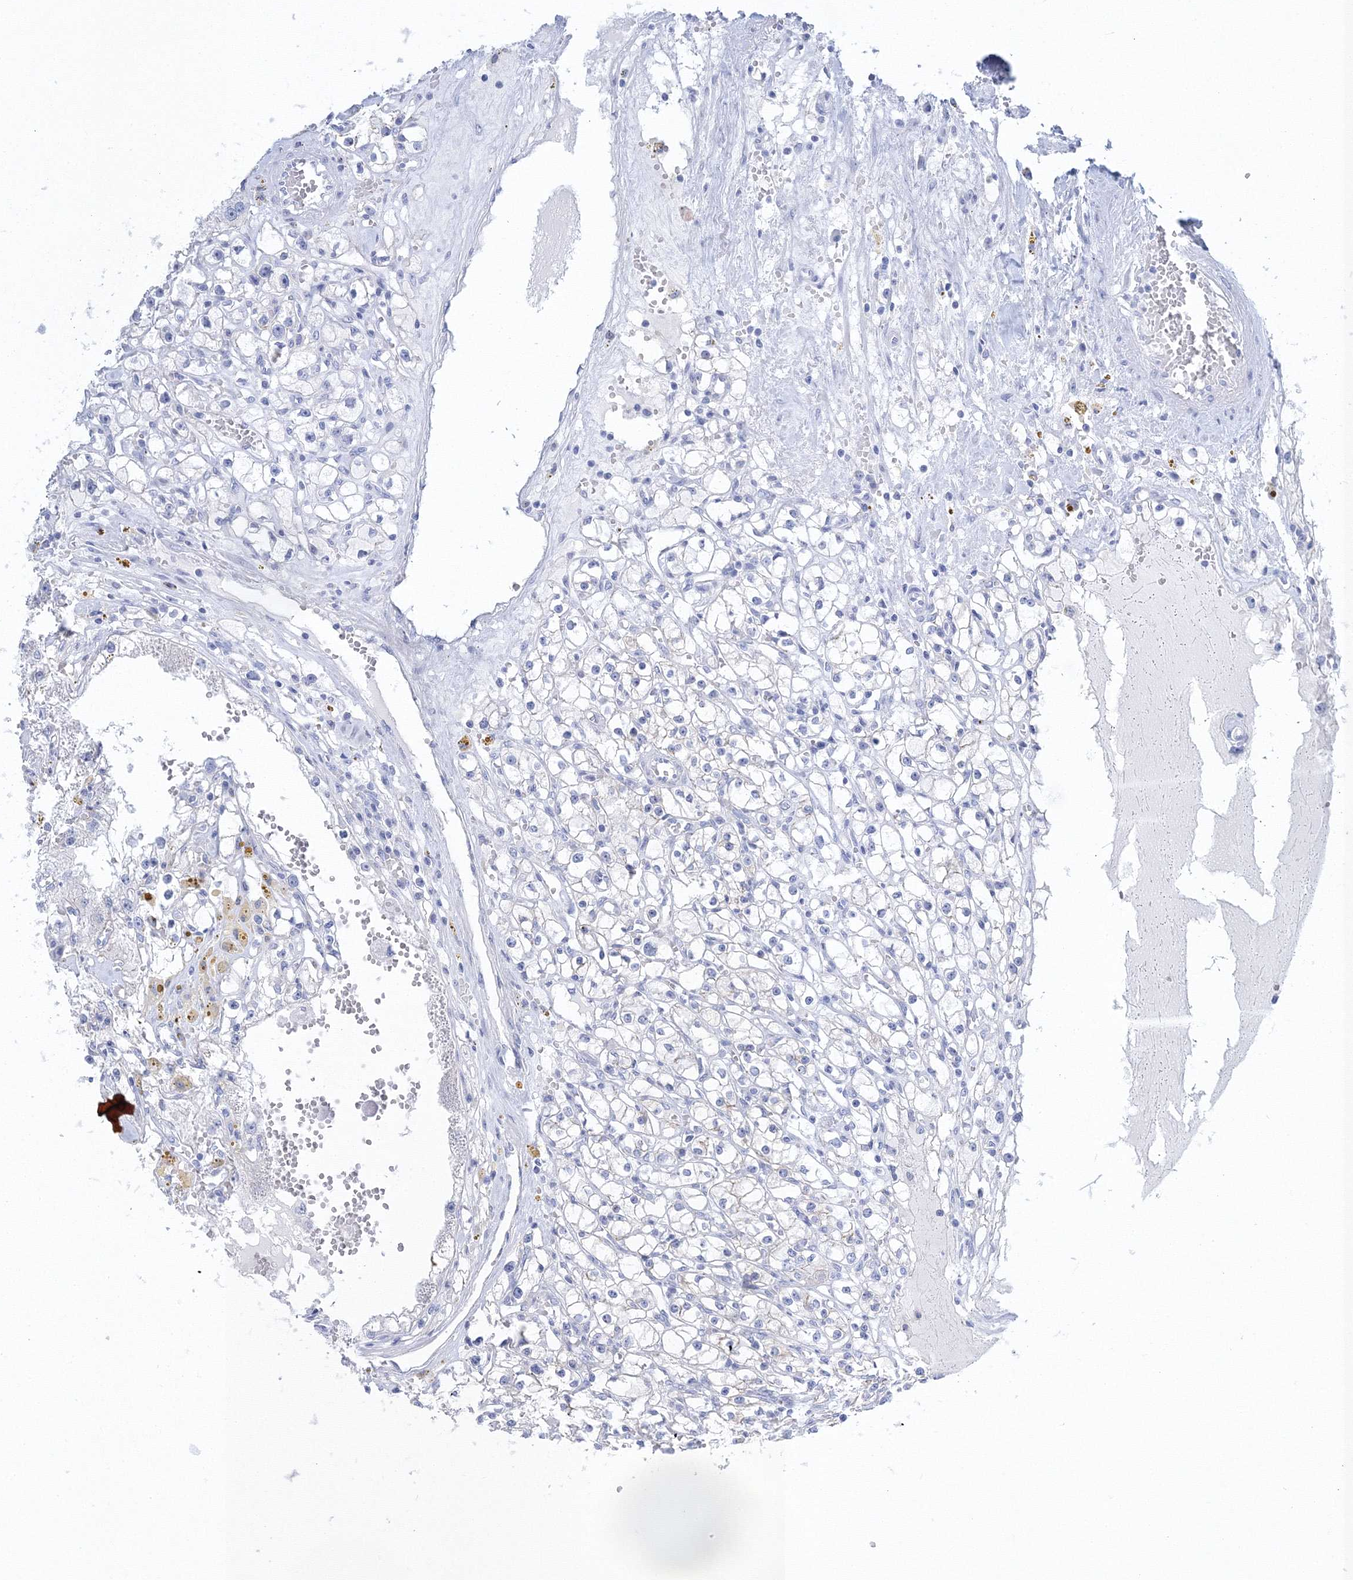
{"staining": {"intensity": "negative", "quantity": "none", "location": "none"}, "tissue": "renal cancer", "cell_type": "Tumor cells", "image_type": "cancer", "snomed": [{"axis": "morphology", "description": "Adenocarcinoma, NOS"}, {"axis": "topography", "description": "Kidney"}], "caption": "Immunohistochemical staining of renal cancer displays no significant expression in tumor cells.", "gene": "AASDH", "patient": {"sex": "male", "age": 56}}